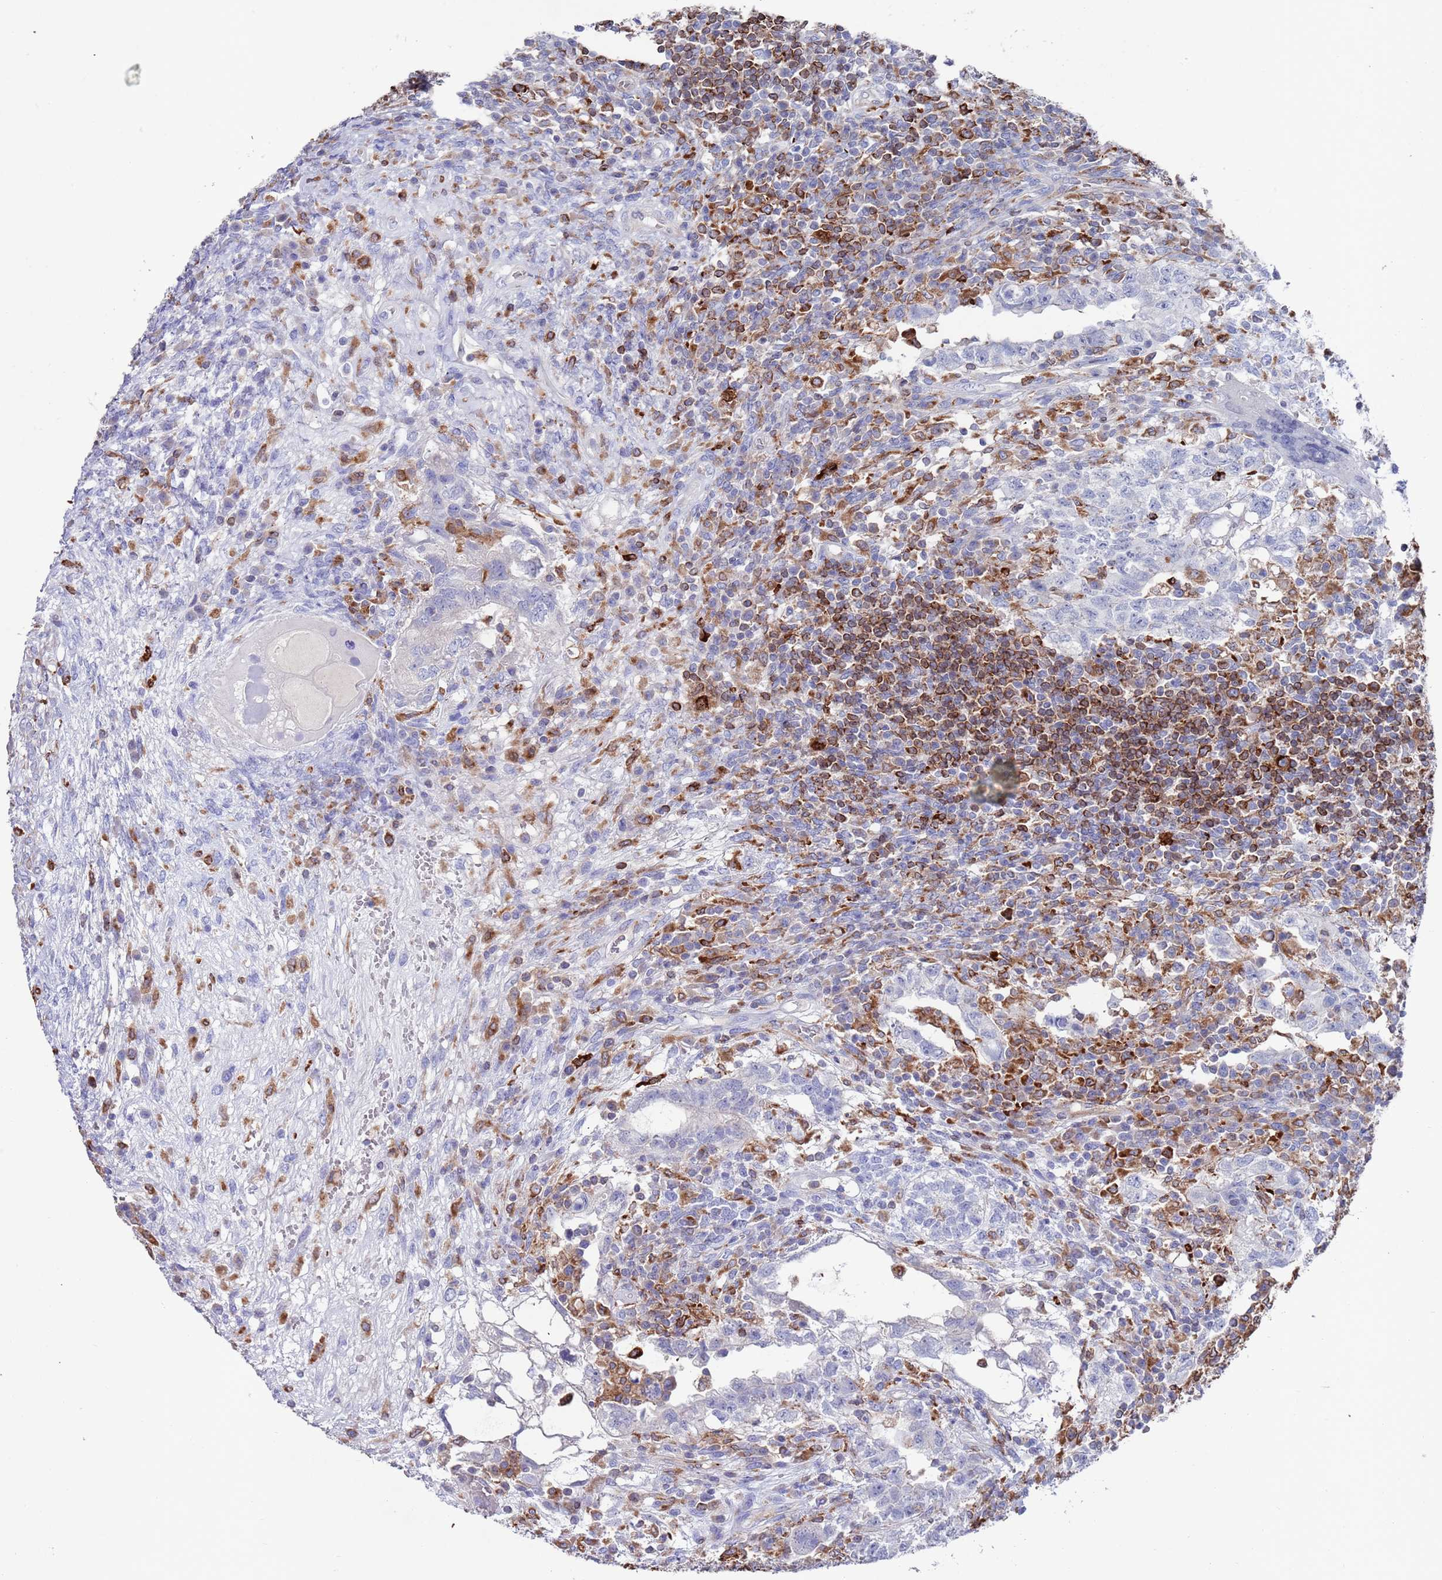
{"staining": {"intensity": "negative", "quantity": "none", "location": "none"}, "tissue": "testis cancer", "cell_type": "Tumor cells", "image_type": "cancer", "snomed": [{"axis": "morphology", "description": "Carcinoma, Embryonal, NOS"}, {"axis": "topography", "description": "Testis"}], "caption": "High power microscopy photomicrograph of an immunohistochemistry photomicrograph of testis embryonal carcinoma, revealing no significant expression in tumor cells.", "gene": "GREB1L", "patient": {"sex": "male", "age": 26}}